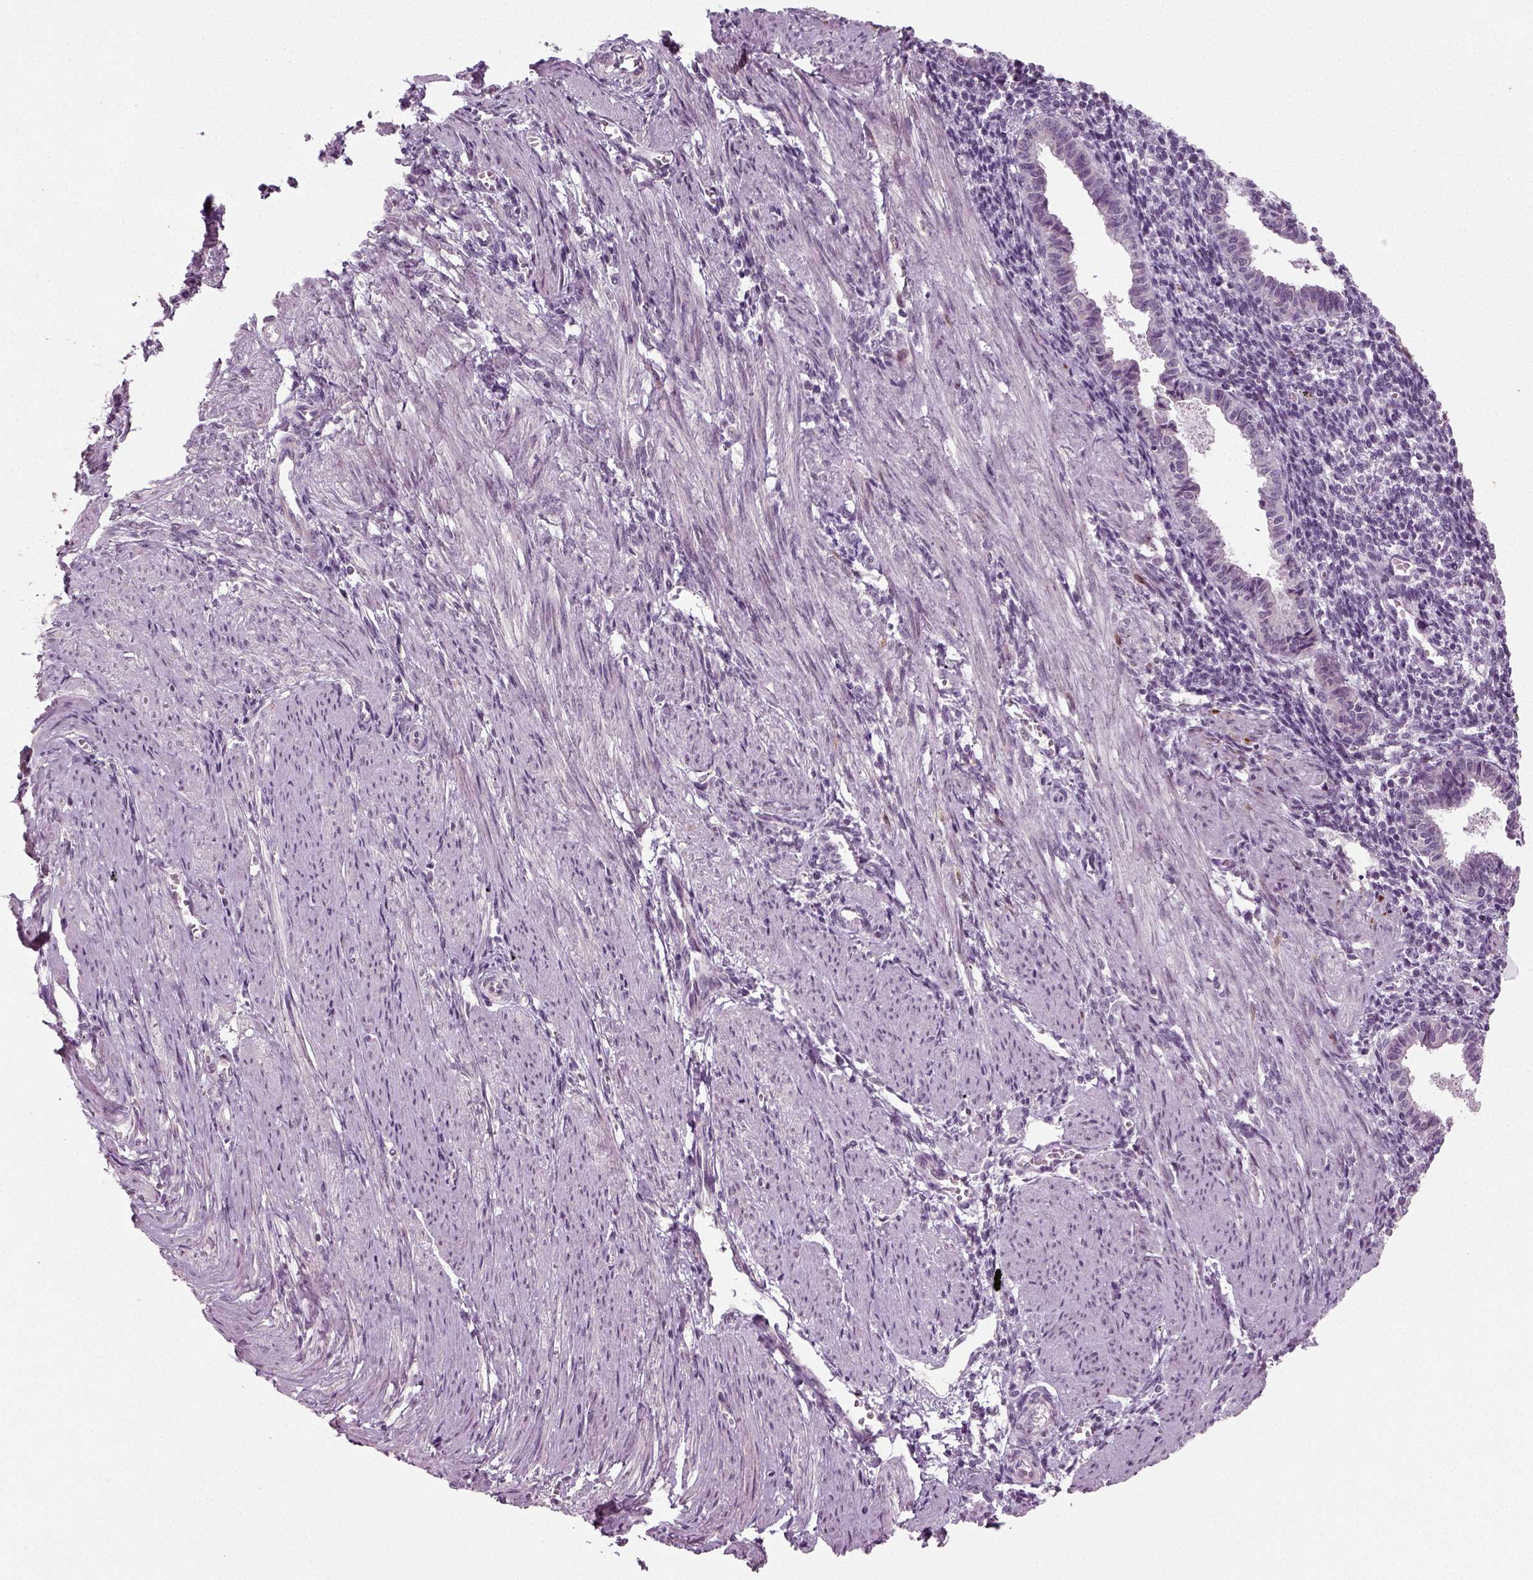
{"staining": {"intensity": "moderate", "quantity": "25%-75%", "location": "cytoplasmic/membranous"}, "tissue": "endometrium", "cell_type": "Cells in endometrial stroma", "image_type": "normal", "snomed": [{"axis": "morphology", "description": "Normal tissue, NOS"}, {"axis": "topography", "description": "Endometrium"}], "caption": "Cells in endometrial stroma show moderate cytoplasmic/membranous expression in approximately 25%-75% of cells in unremarkable endometrium. (Stains: DAB in brown, nuclei in blue, Microscopy: brightfield microscopy at high magnification).", "gene": "SYNGAP1", "patient": {"sex": "female", "age": 37}}